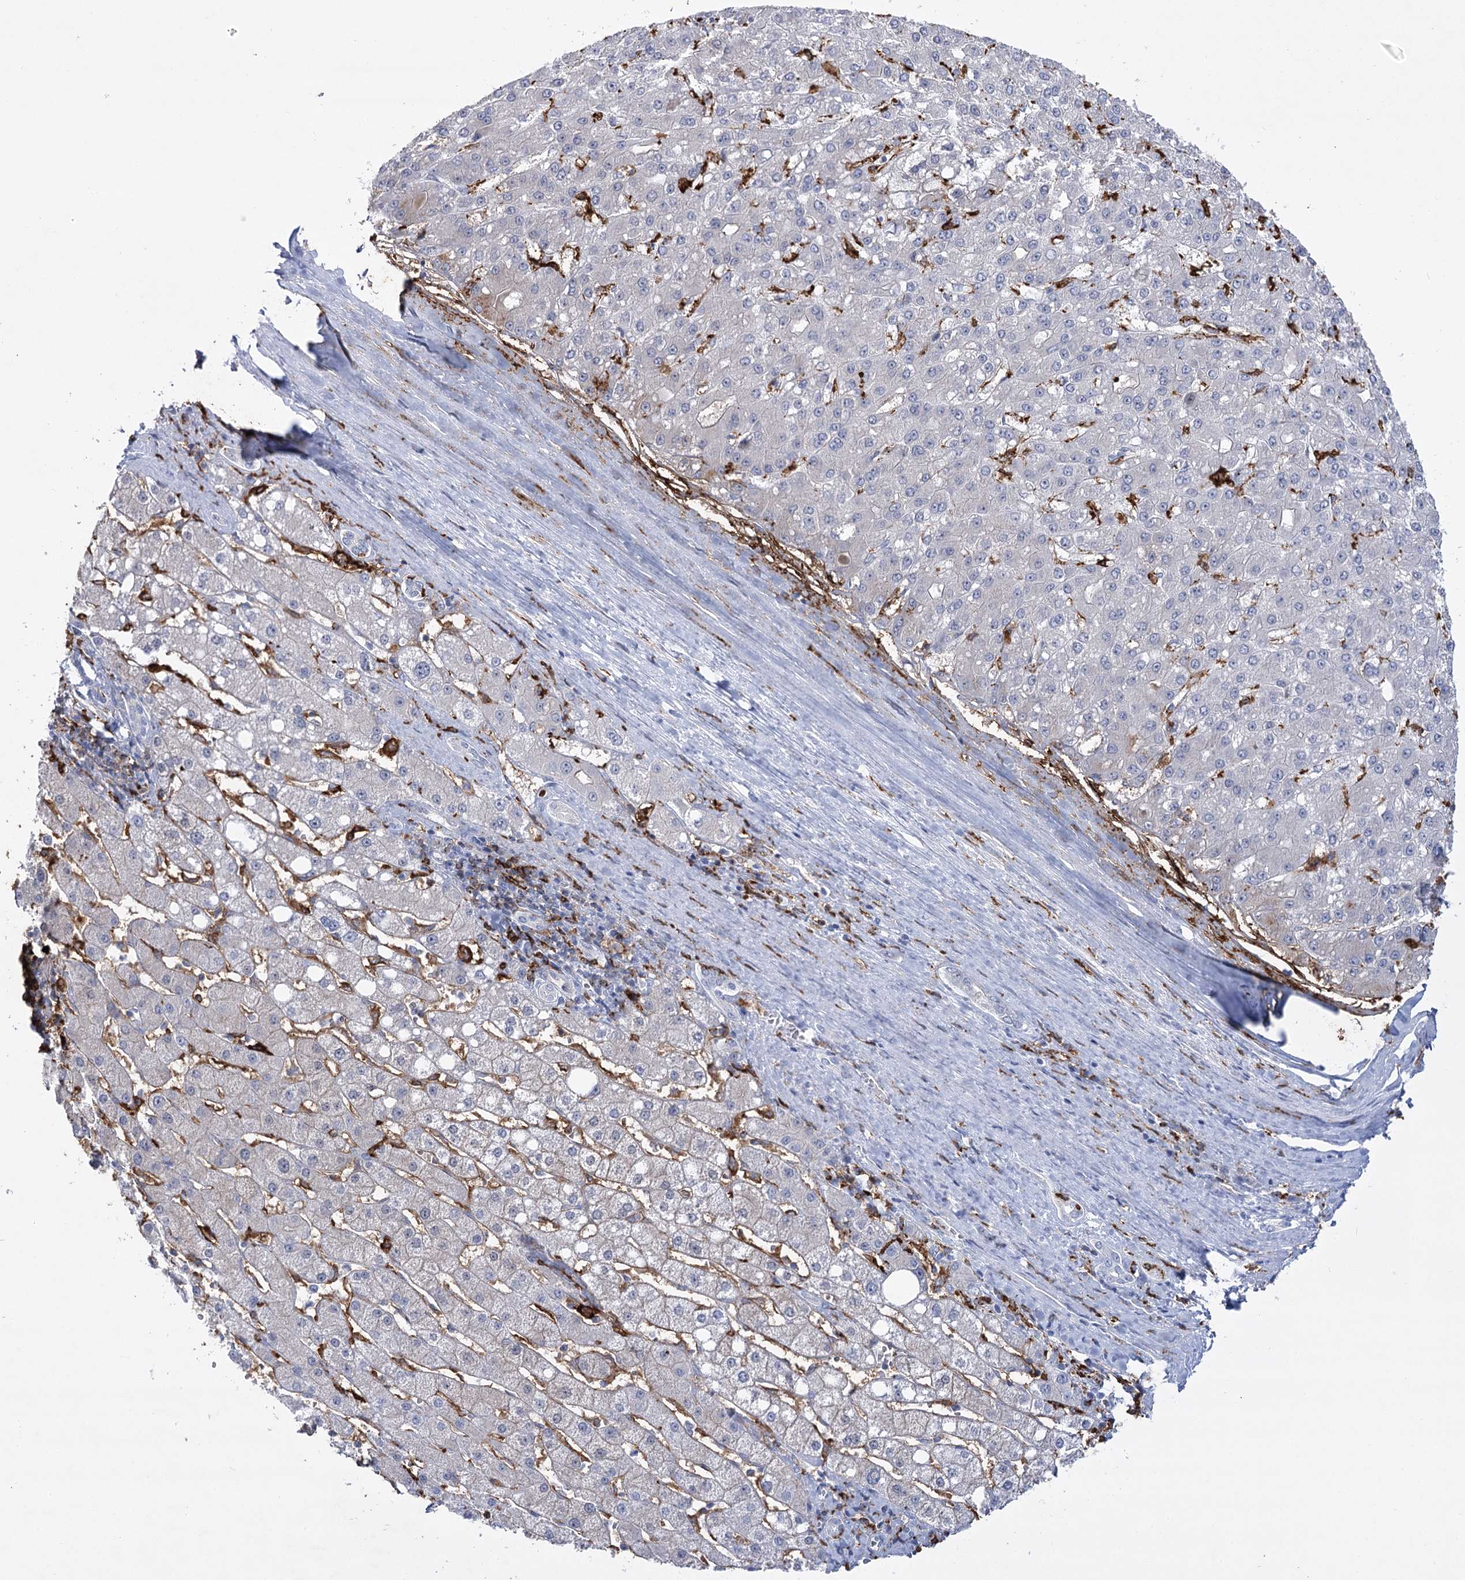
{"staining": {"intensity": "negative", "quantity": "none", "location": "none"}, "tissue": "liver cancer", "cell_type": "Tumor cells", "image_type": "cancer", "snomed": [{"axis": "morphology", "description": "Carcinoma, Hepatocellular, NOS"}, {"axis": "topography", "description": "Liver"}], "caption": "Micrograph shows no significant protein positivity in tumor cells of liver hepatocellular carcinoma. (DAB (3,3'-diaminobenzidine) immunohistochemistry (IHC), high magnification).", "gene": "PIWIL4", "patient": {"sex": "male", "age": 67}}